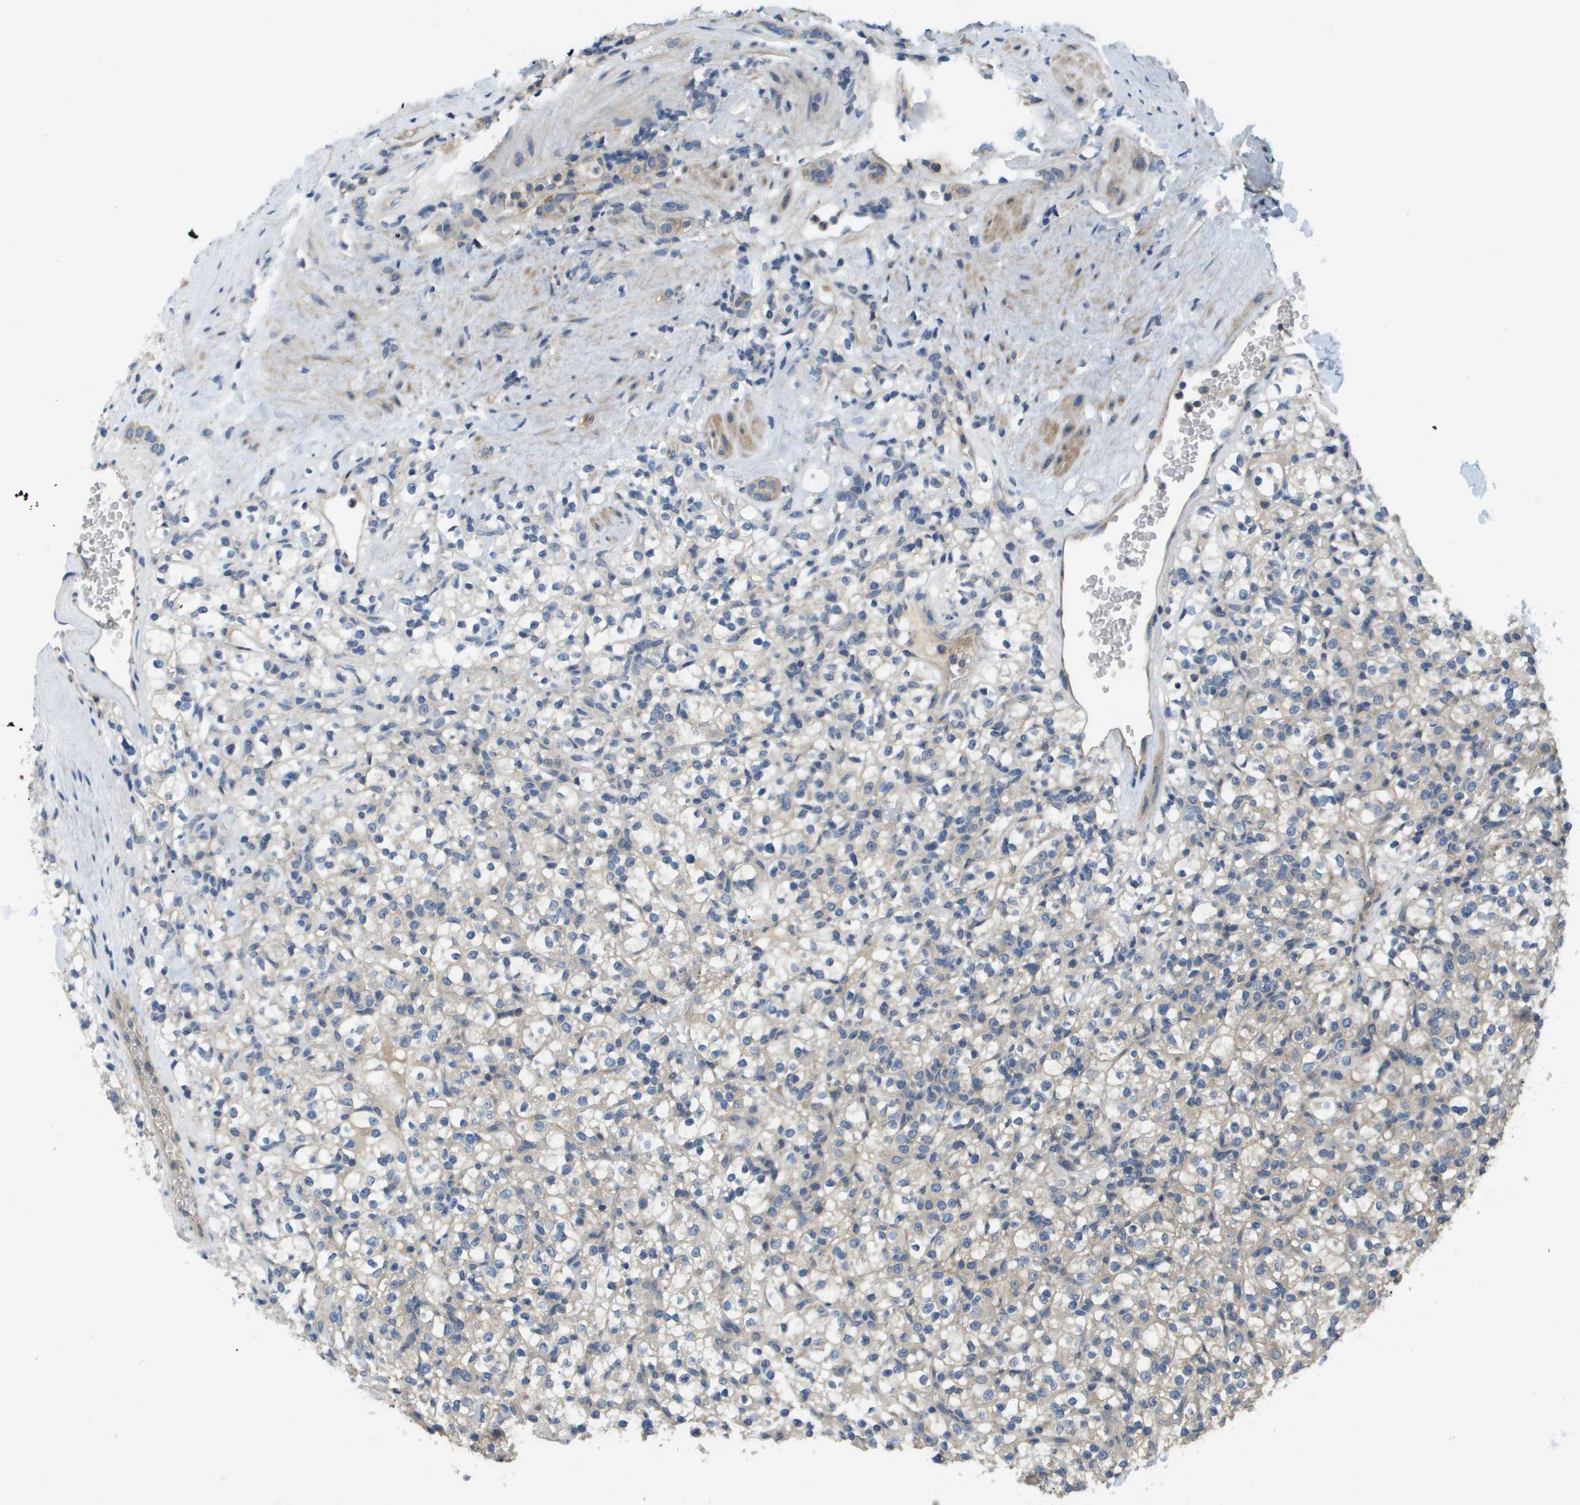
{"staining": {"intensity": "negative", "quantity": "none", "location": "none"}, "tissue": "renal cancer", "cell_type": "Tumor cells", "image_type": "cancer", "snomed": [{"axis": "morphology", "description": "Normal tissue, NOS"}, {"axis": "morphology", "description": "Adenocarcinoma, NOS"}, {"axis": "topography", "description": "Kidney"}], "caption": "An IHC micrograph of renal adenocarcinoma is shown. There is no staining in tumor cells of renal adenocarcinoma.", "gene": "KRT23", "patient": {"sex": "female", "age": 72}}